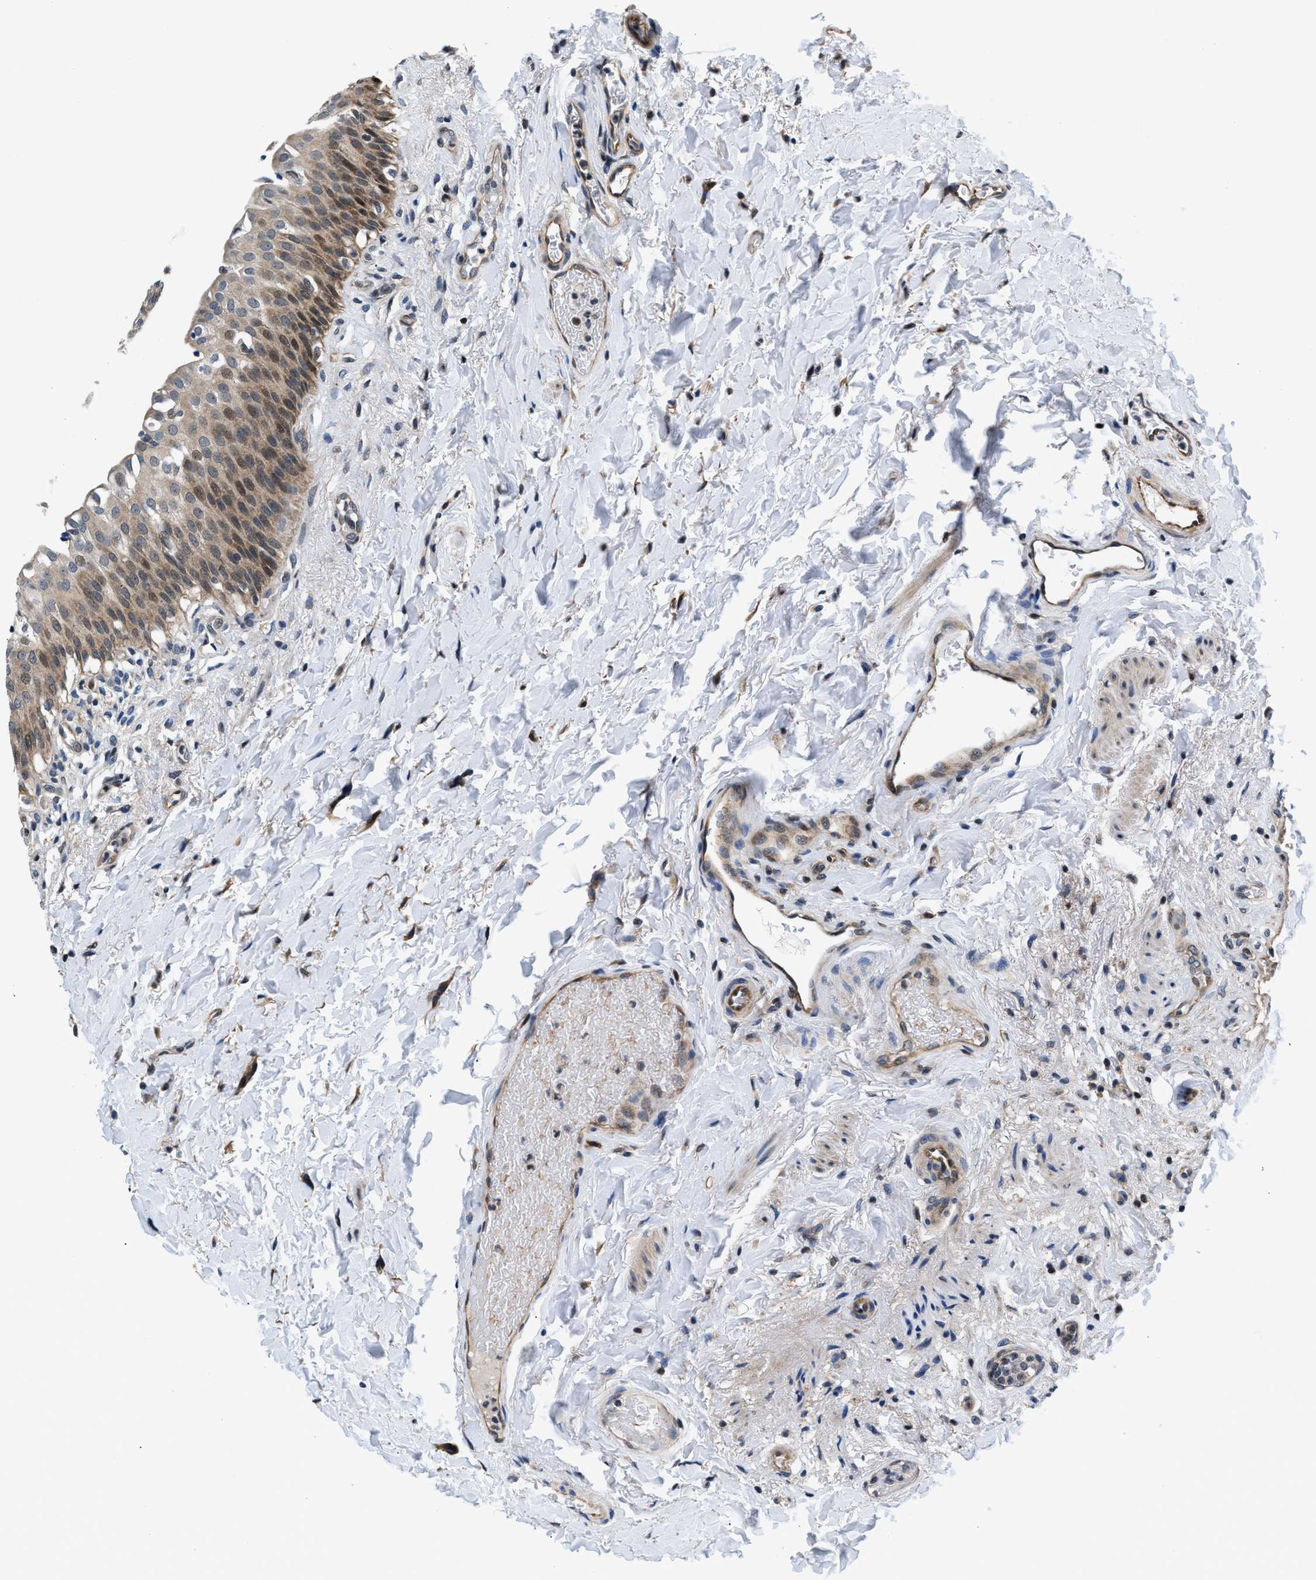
{"staining": {"intensity": "moderate", "quantity": ">75%", "location": "cytoplasmic/membranous,nuclear"}, "tissue": "urinary bladder", "cell_type": "Urothelial cells", "image_type": "normal", "snomed": [{"axis": "morphology", "description": "Normal tissue, NOS"}, {"axis": "topography", "description": "Urinary bladder"}], "caption": "Urinary bladder stained with IHC demonstrates moderate cytoplasmic/membranous,nuclear expression in about >75% of urothelial cells. The staining is performed using DAB brown chromogen to label protein expression. The nuclei are counter-stained blue using hematoxylin.", "gene": "PRPSAP2", "patient": {"sex": "female", "age": 60}}